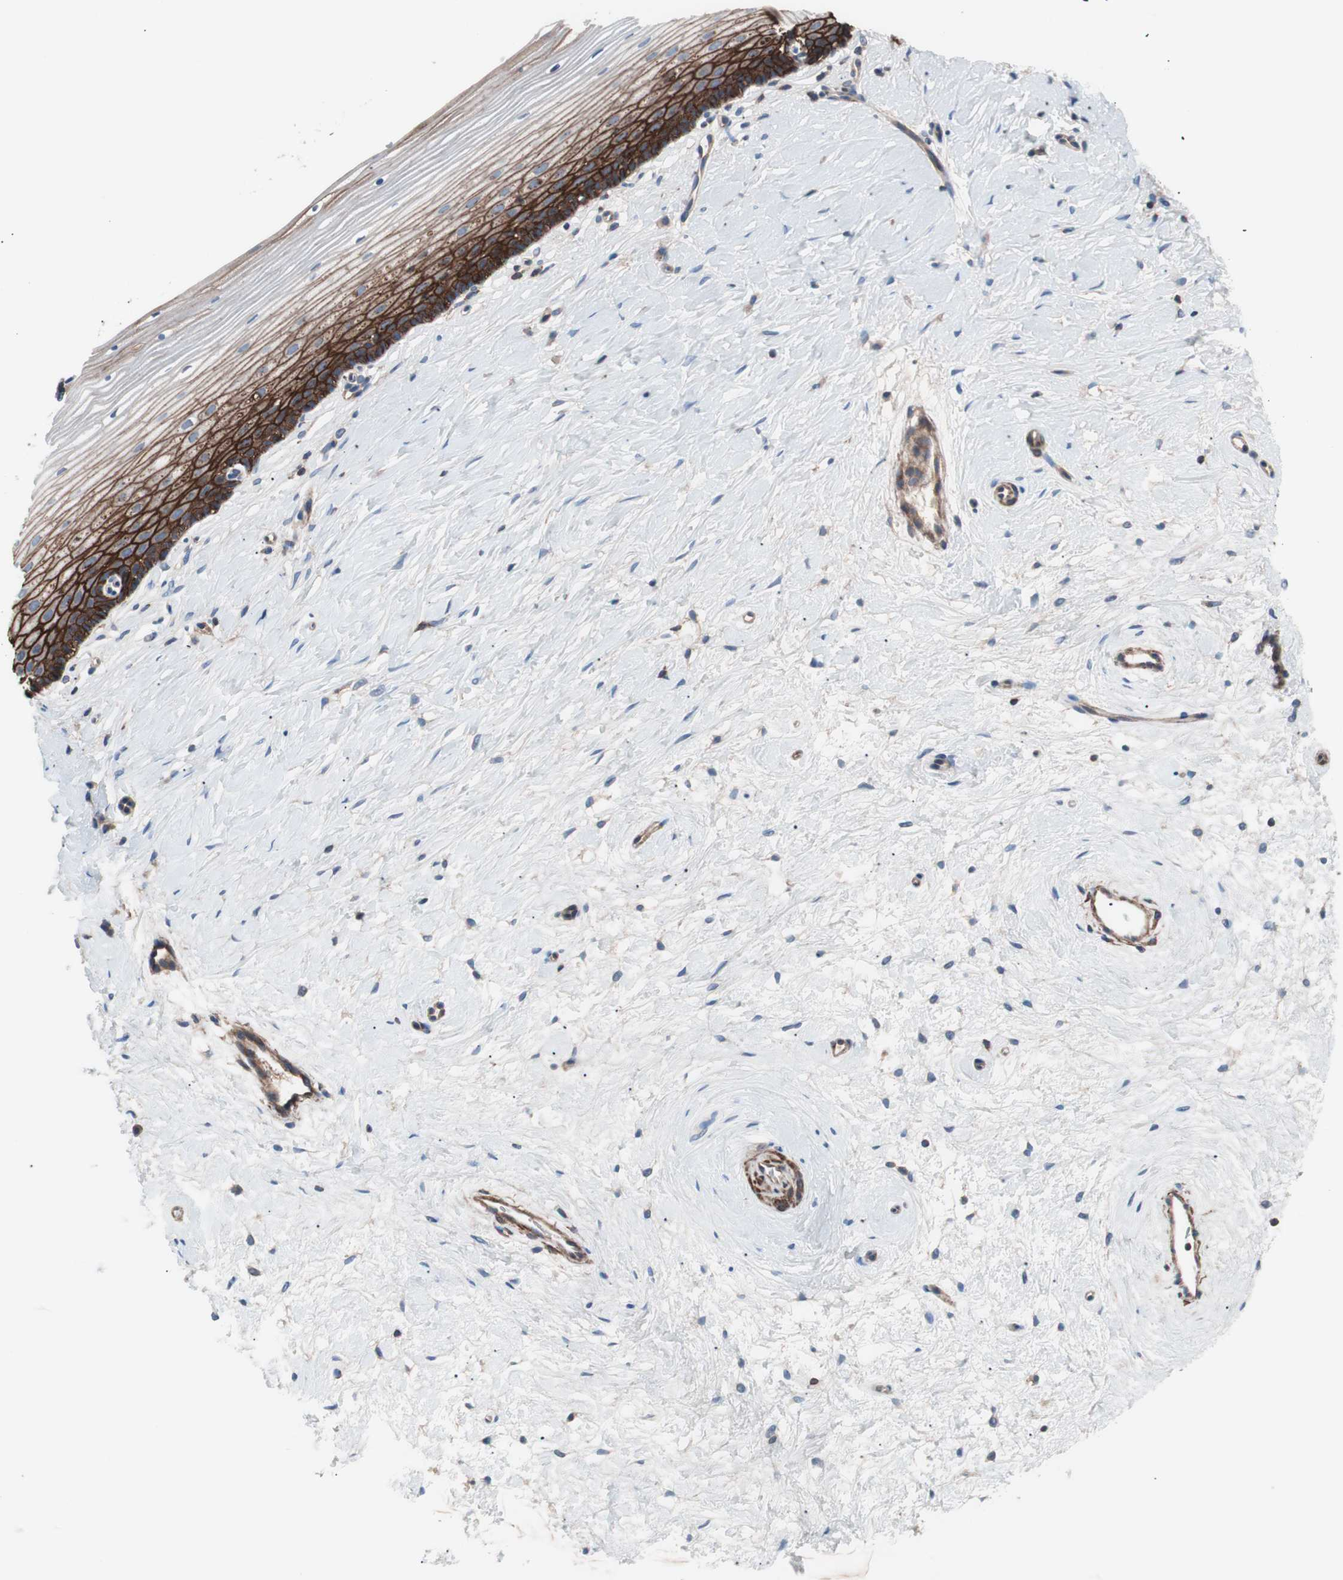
{"staining": {"intensity": "strong", "quantity": "25%-75%", "location": "cytoplasmic/membranous"}, "tissue": "cervix", "cell_type": "Glandular cells", "image_type": "normal", "snomed": [{"axis": "morphology", "description": "Normal tissue, NOS"}, {"axis": "topography", "description": "Cervix"}], "caption": "Cervix stained for a protein shows strong cytoplasmic/membranous positivity in glandular cells. (DAB IHC, brown staining for protein, blue staining for nuclei).", "gene": "GPR160", "patient": {"sex": "female", "age": 39}}